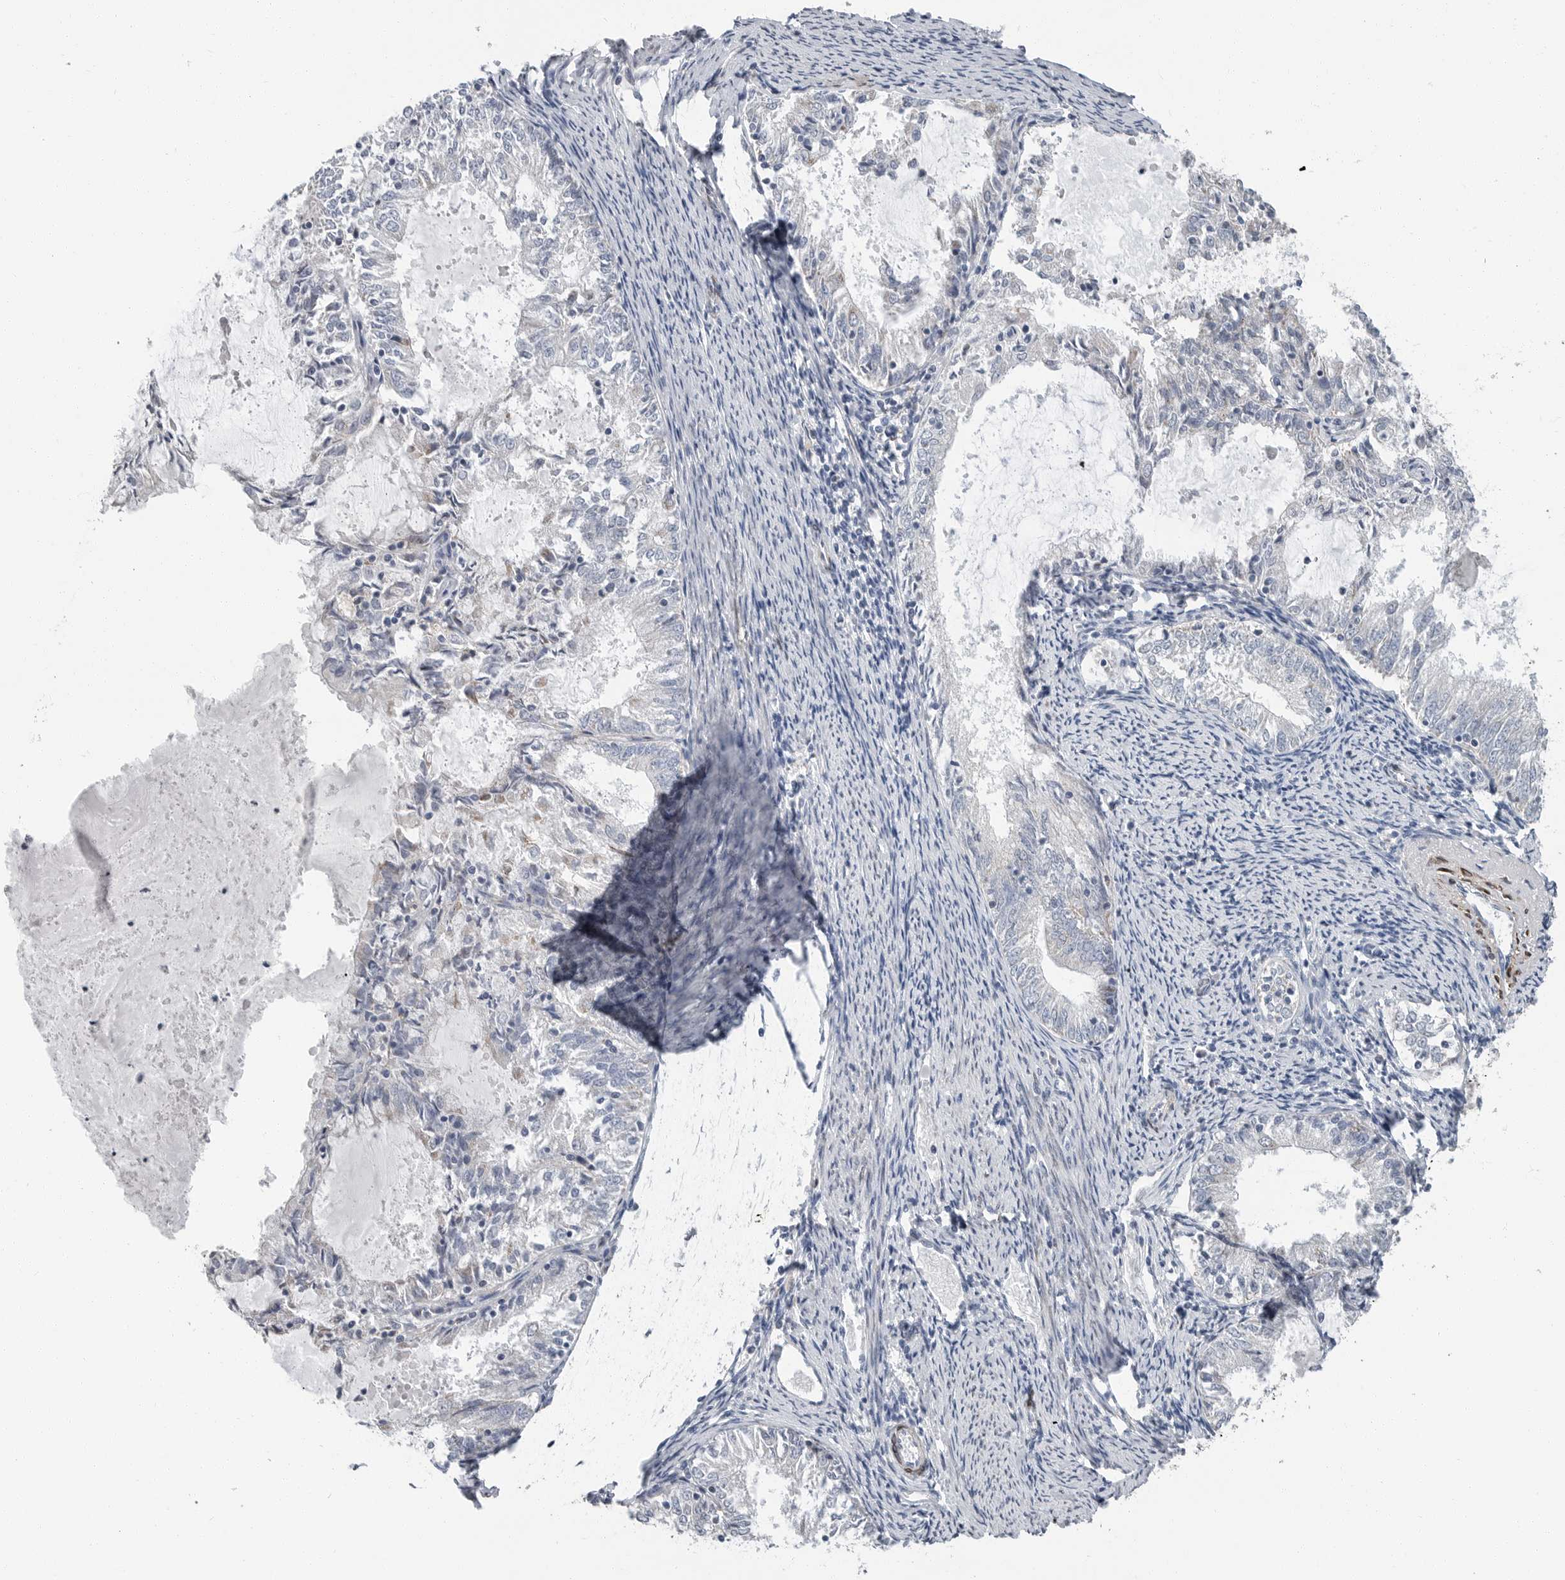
{"staining": {"intensity": "negative", "quantity": "none", "location": "none"}, "tissue": "endometrial cancer", "cell_type": "Tumor cells", "image_type": "cancer", "snomed": [{"axis": "morphology", "description": "Adenocarcinoma, NOS"}, {"axis": "topography", "description": "Endometrium"}], "caption": "Tumor cells show no significant protein staining in endometrial cancer.", "gene": "PLN", "patient": {"sex": "female", "age": 57}}